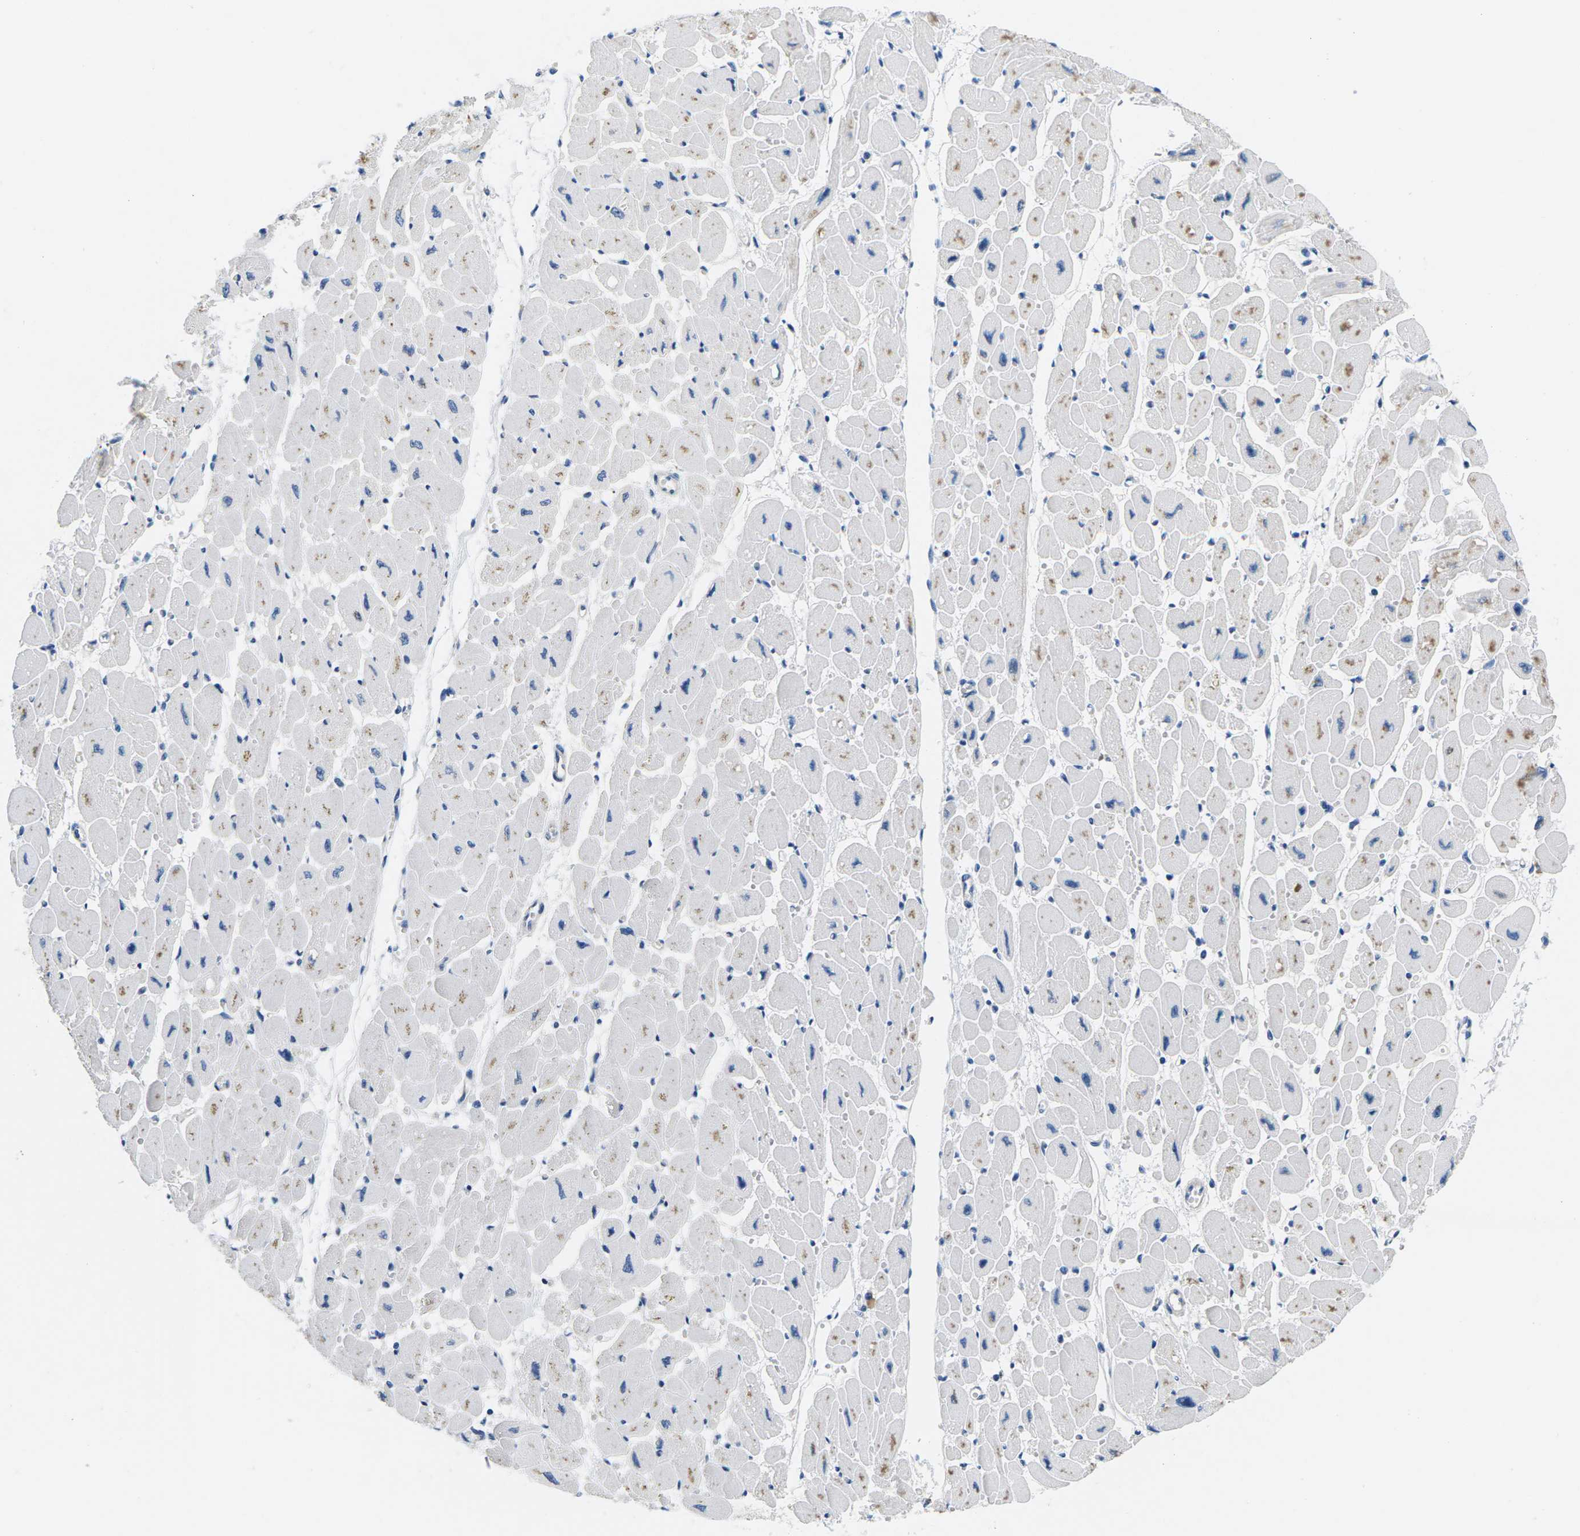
{"staining": {"intensity": "weak", "quantity": "<25%", "location": "cytoplasmic/membranous"}, "tissue": "heart muscle", "cell_type": "Cardiomyocytes", "image_type": "normal", "snomed": [{"axis": "morphology", "description": "Normal tissue, NOS"}, {"axis": "topography", "description": "Heart"}], "caption": "An immunohistochemistry micrograph of normal heart muscle is shown. There is no staining in cardiomyocytes of heart muscle.", "gene": "TSPAN2", "patient": {"sex": "female", "age": 54}}